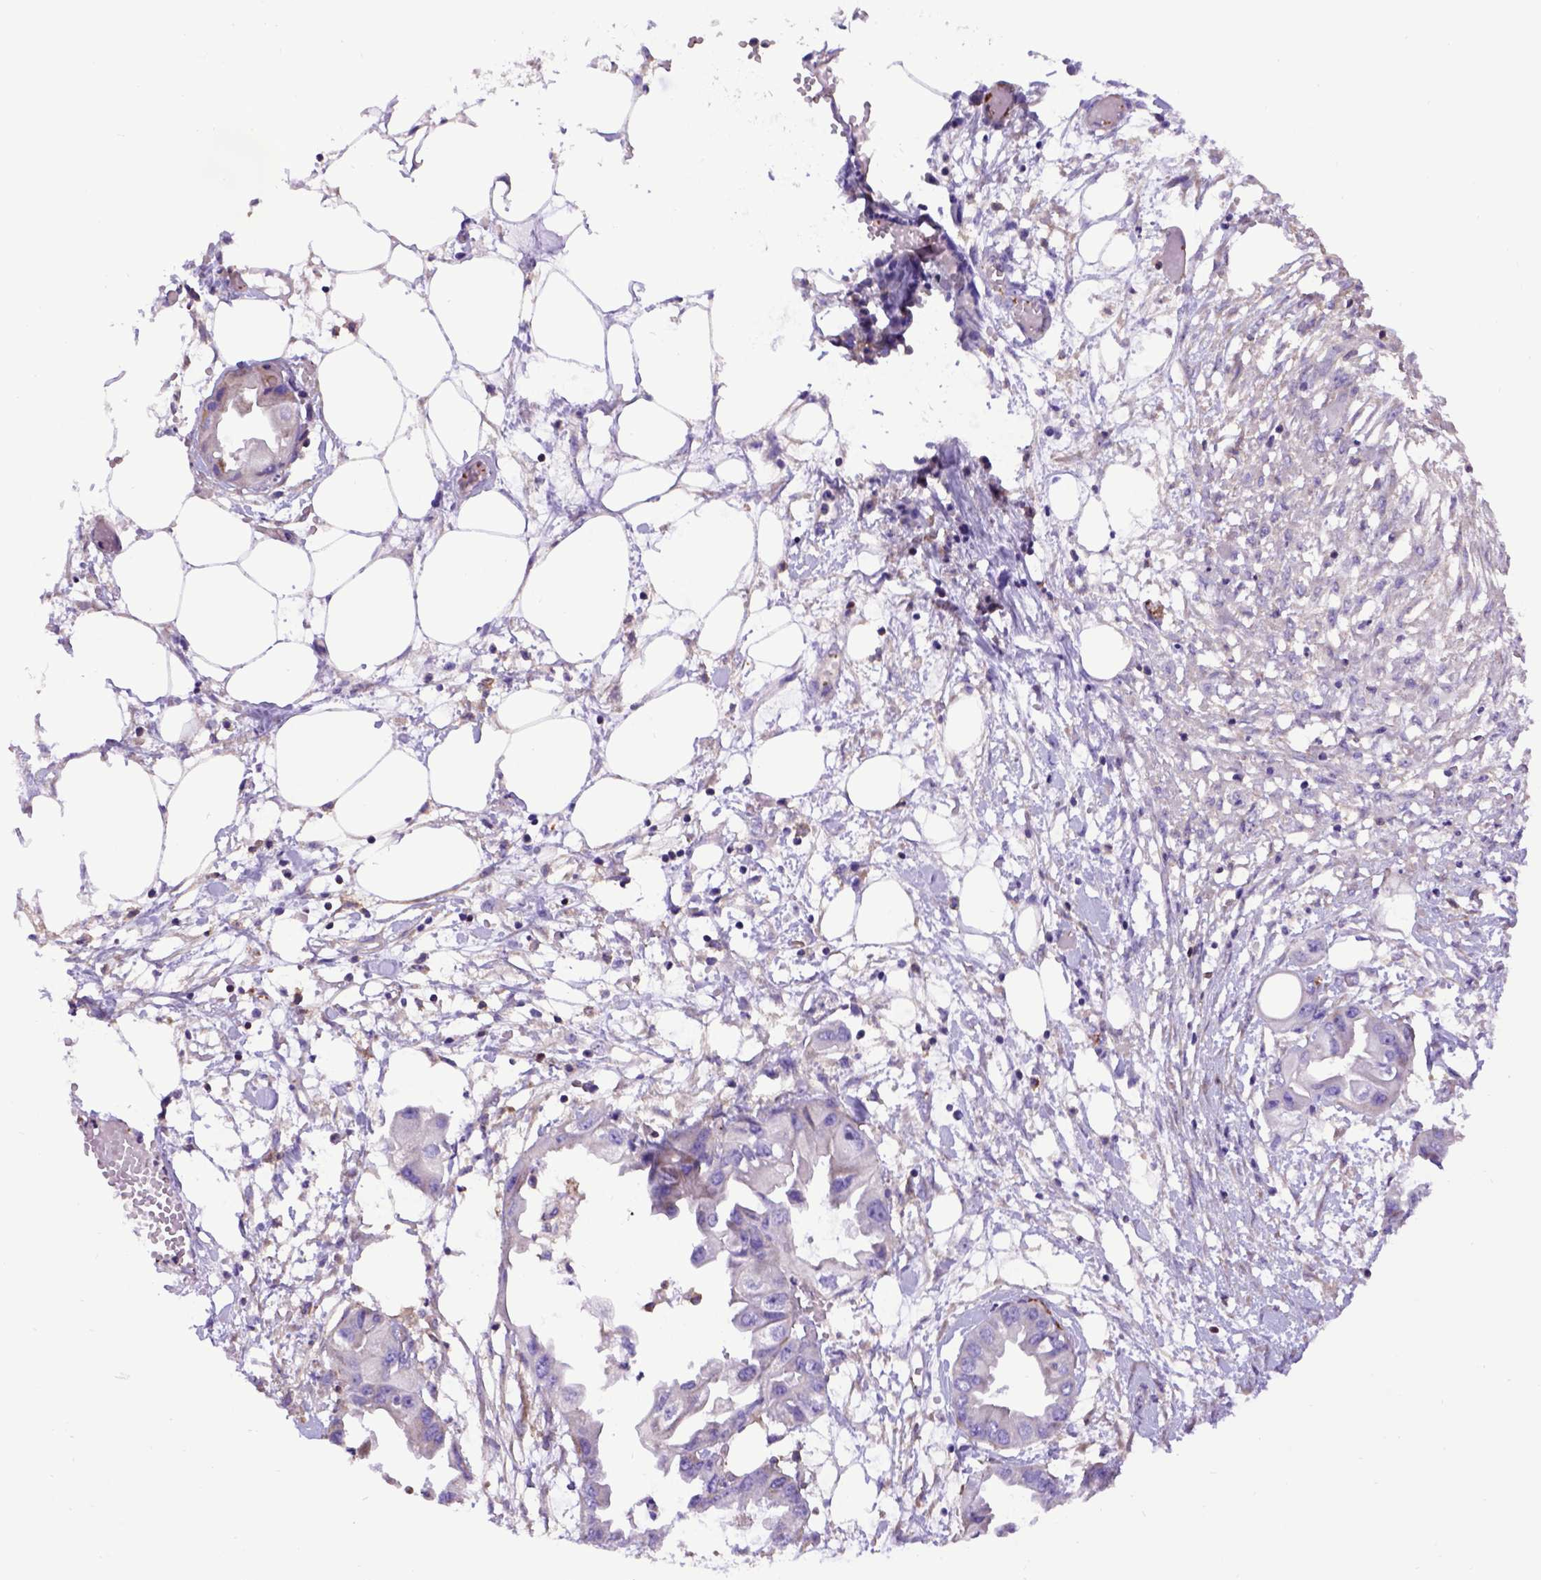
{"staining": {"intensity": "negative", "quantity": "none", "location": "none"}, "tissue": "endometrial cancer", "cell_type": "Tumor cells", "image_type": "cancer", "snomed": [{"axis": "morphology", "description": "Adenocarcinoma, NOS"}, {"axis": "morphology", "description": "Adenocarcinoma, metastatic, NOS"}, {"axis": "topography", "description": "Adipose tissue"}, {"axis": "topography", "description": "Endometrium"}], "caption": "IHC of endometrial adenocarcinoma reveals no positivity in tumor cells.", "gene": "ASAH2", "patient": {"sex": "female", "age": 67}}